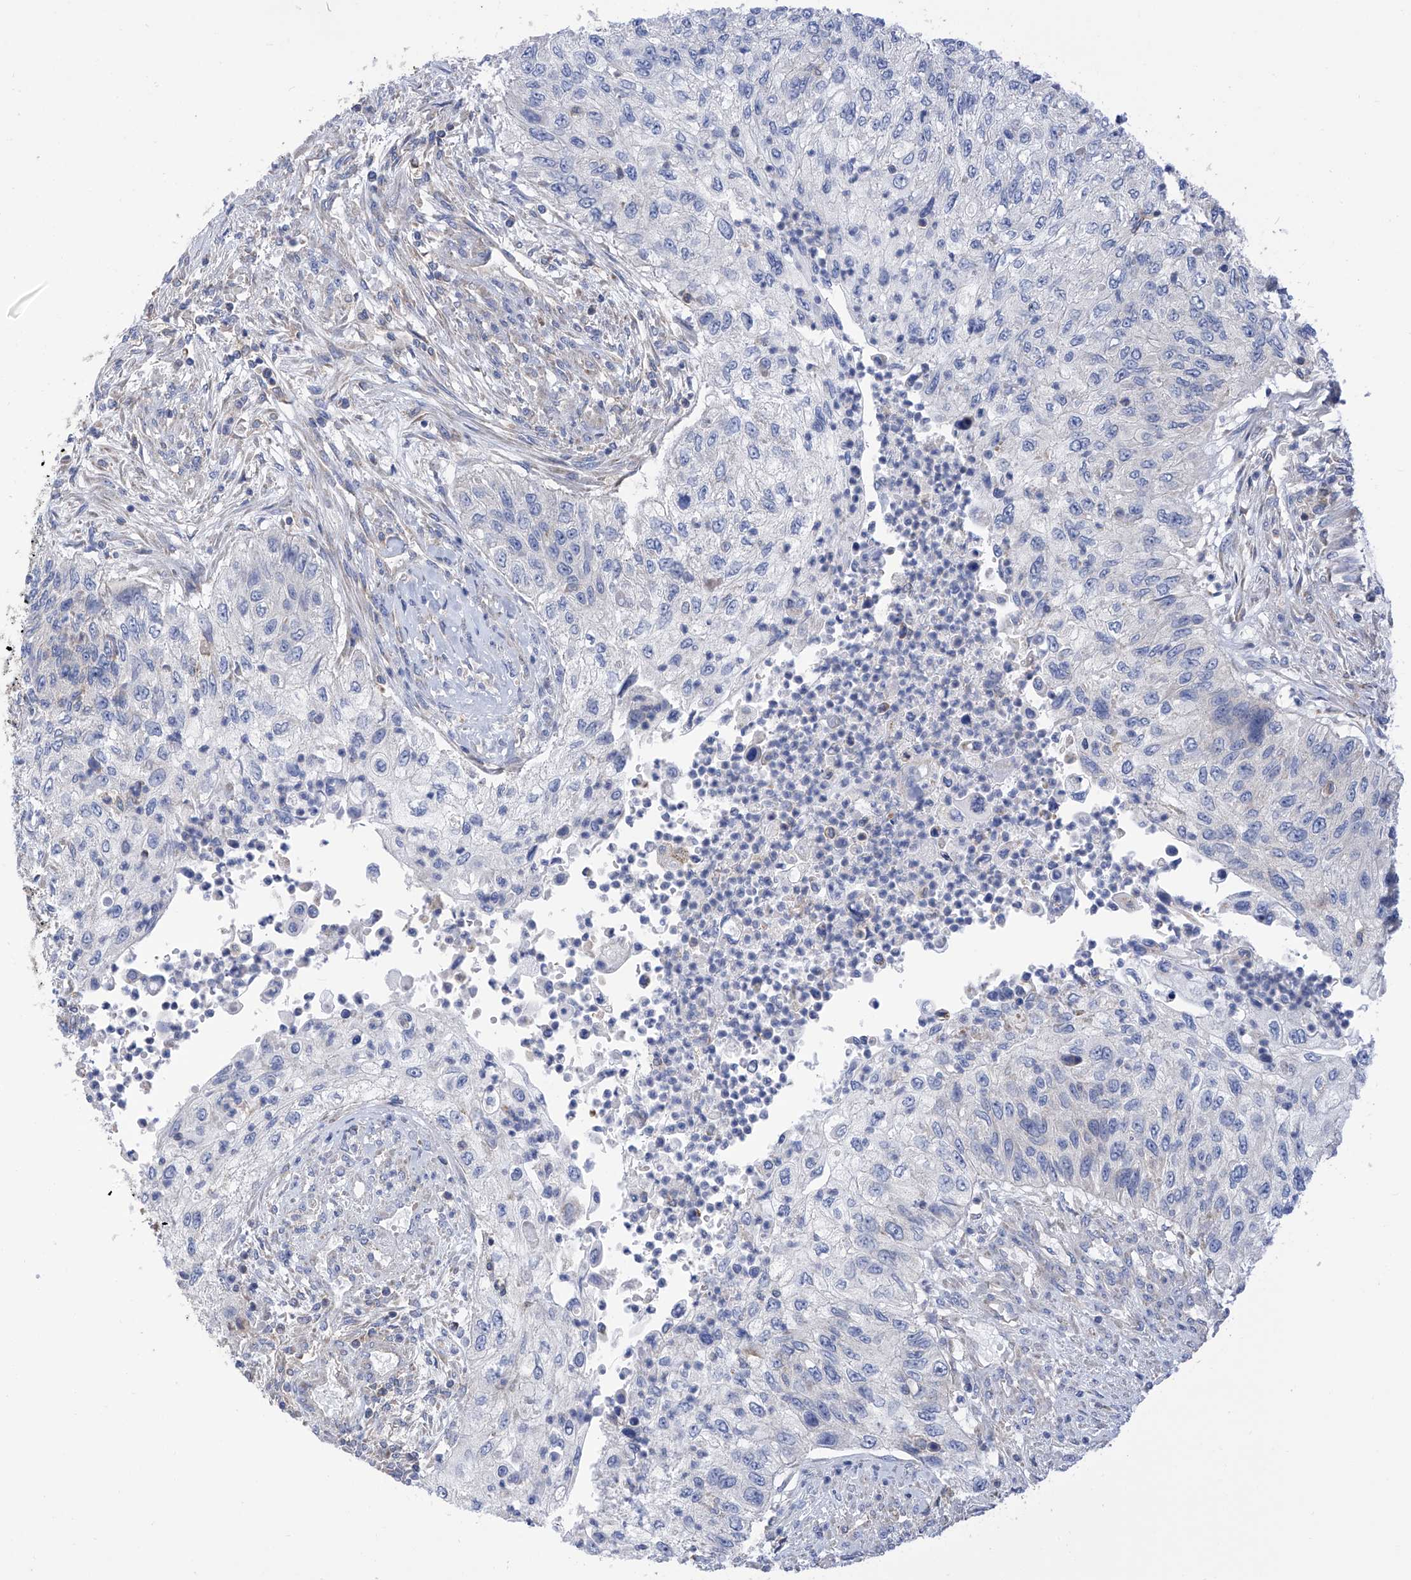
{"staining": {"intensity": "negative", "quantity": "none", "location": "none"}, "tissue": "urothelial cancer", "cell_type": "Tumor cells", "image_type": "cancer", "snomed": [{"axis": "morphology", "description": "Urothelial carcinoma, High grade"}, {"axis": "topography", "description": "Urinary bladder"}], "caption": "Immunohistochemical staining of human high-grade urothelial carcinoma reveals no significant expression in tumor cells. Brightfield microscopy of immunohistochemistry (IHC) stained with DAB (3,3'-diaminobenzidine) (brown) and hematoxylin (blue), captured at high magnification.", "gene": "P2RX7", "patient": {"sex": "female", "age": 60}}